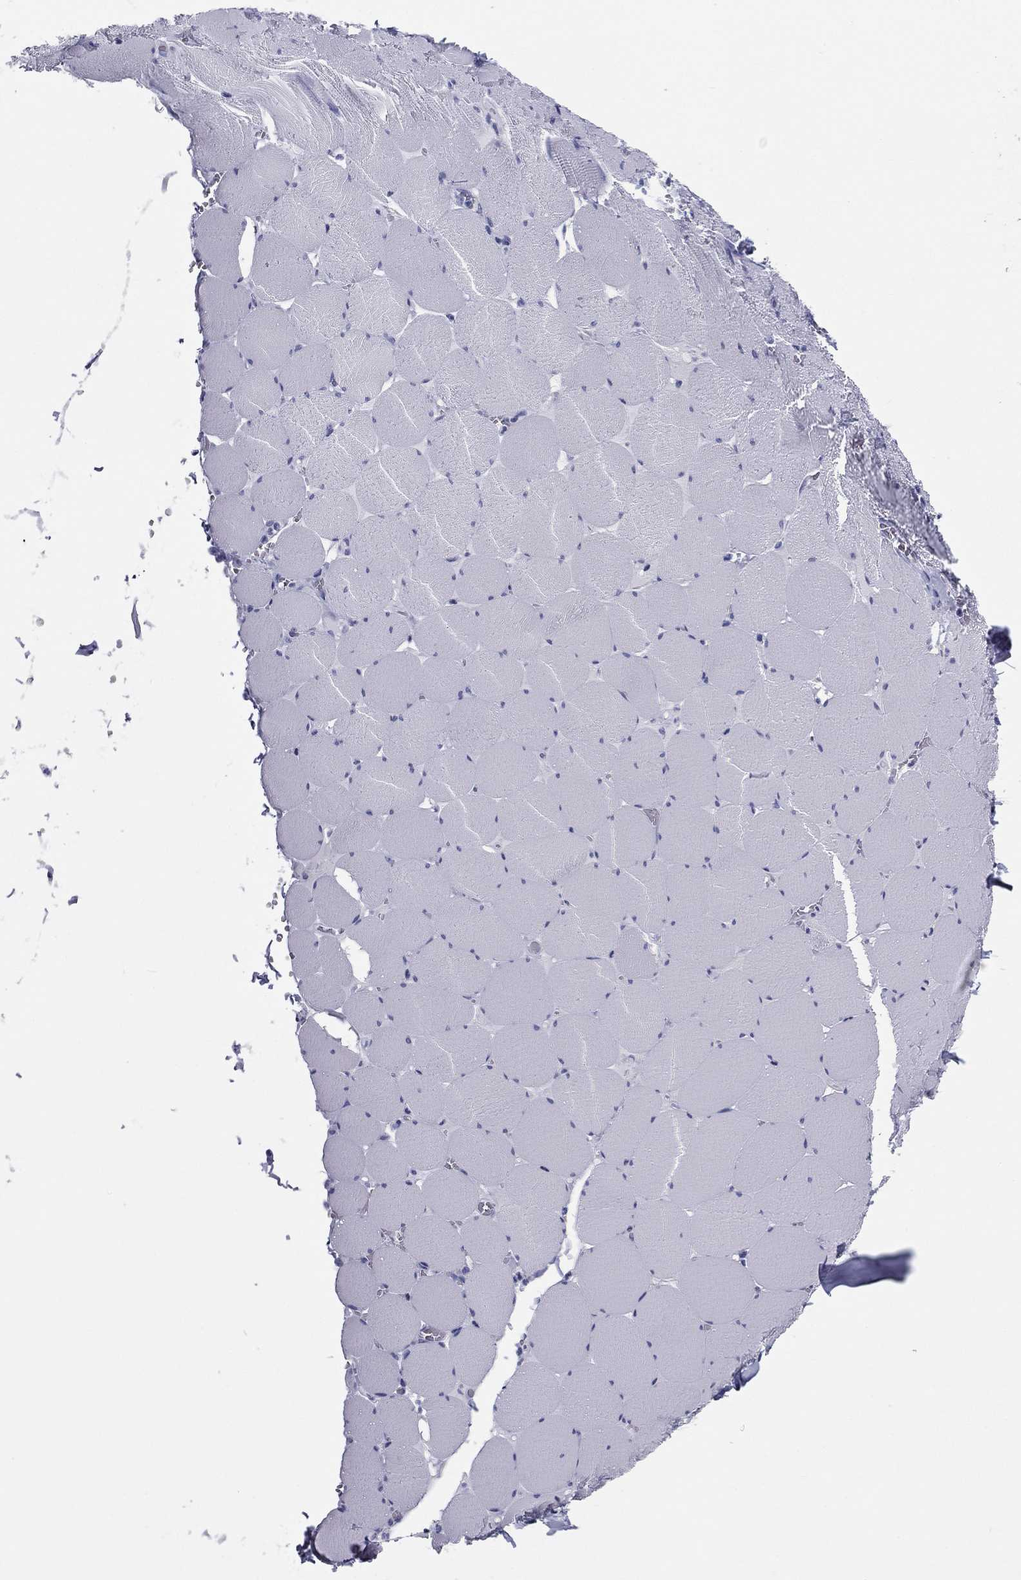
{"staining": {"intensity": "negative", "quantity": "none", "location": "none"}, "tissue": "skeletal muscle", "cell_type": "Myocytes", "image_type": "normal", "snomed": [{"axis": "morphology", "description": "Normal tissue, NOS"}, {"axis": "morphology", "description": "Malignant melanoma, Metastatic site"}, {"axis": "topography", "description": "Skeletal muscle"}], "caption": "This is an IHC photomicrograph of unremarkable human skeletal muscle. There is no staining in myocytes.", "gene": "RSPH4A", "patient": {"sex": "male", "age": 50}}